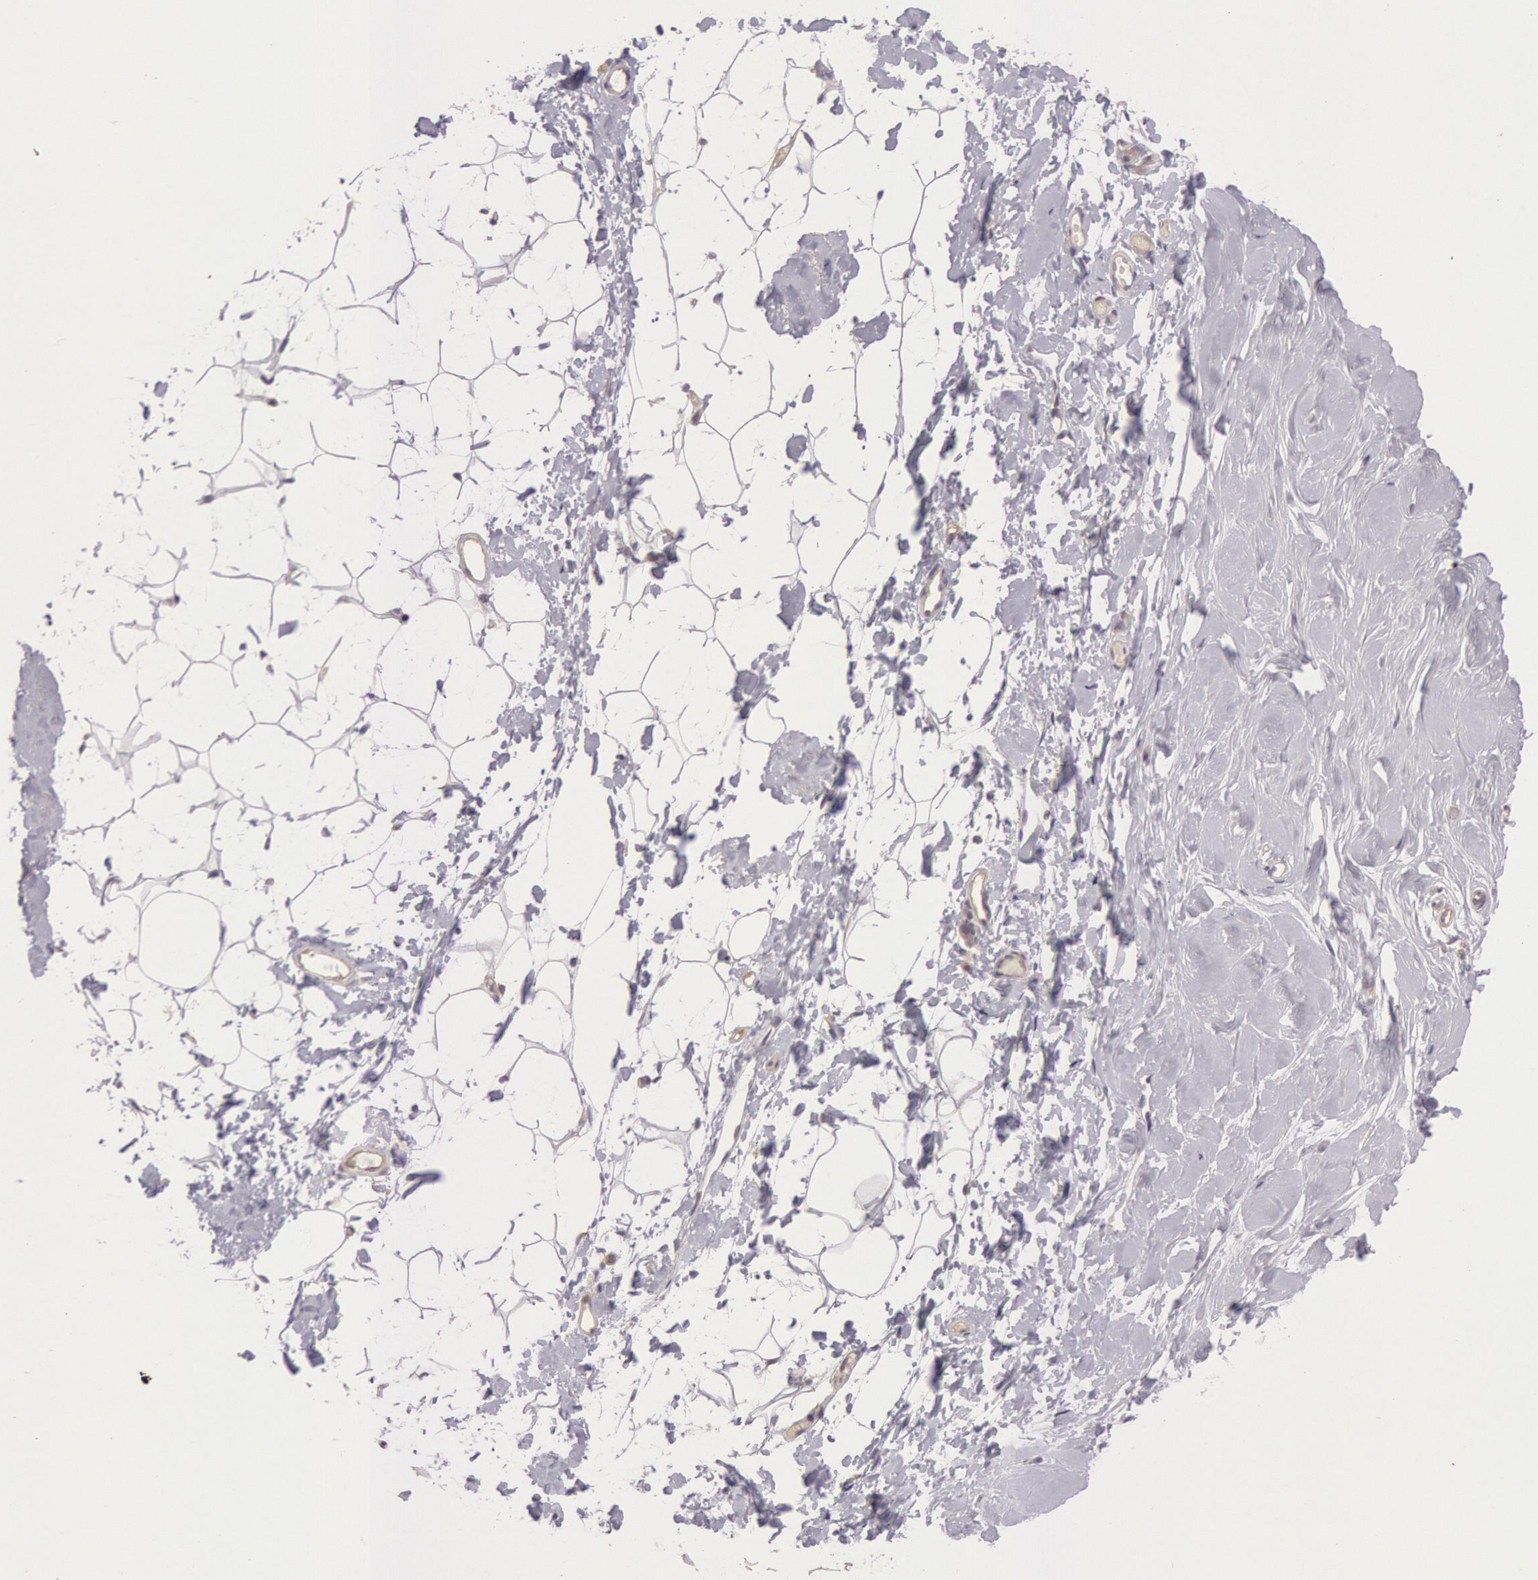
{"staining": {"intensity": "weak", "quantity": ">75%", "location": "cytoplasmic/membranous"}, "tissue": "adipose tissue", "cell_type": "Adipocytes", "image_type": "normal", "snomed": [{"axis": "morphology", "description": "Normal tissue, NOS"}, {"axis": "morphology", "description": "Fibrosis, NOS"}, {"axis": "topography", "description": "Breast"}], "caption": "Adipose tissue stained for a protein shows weak cytoplasmic/membranous positivity in adipocytes.", "gene": "CHUK", "patient": {"sex": "female", "age": 24}}